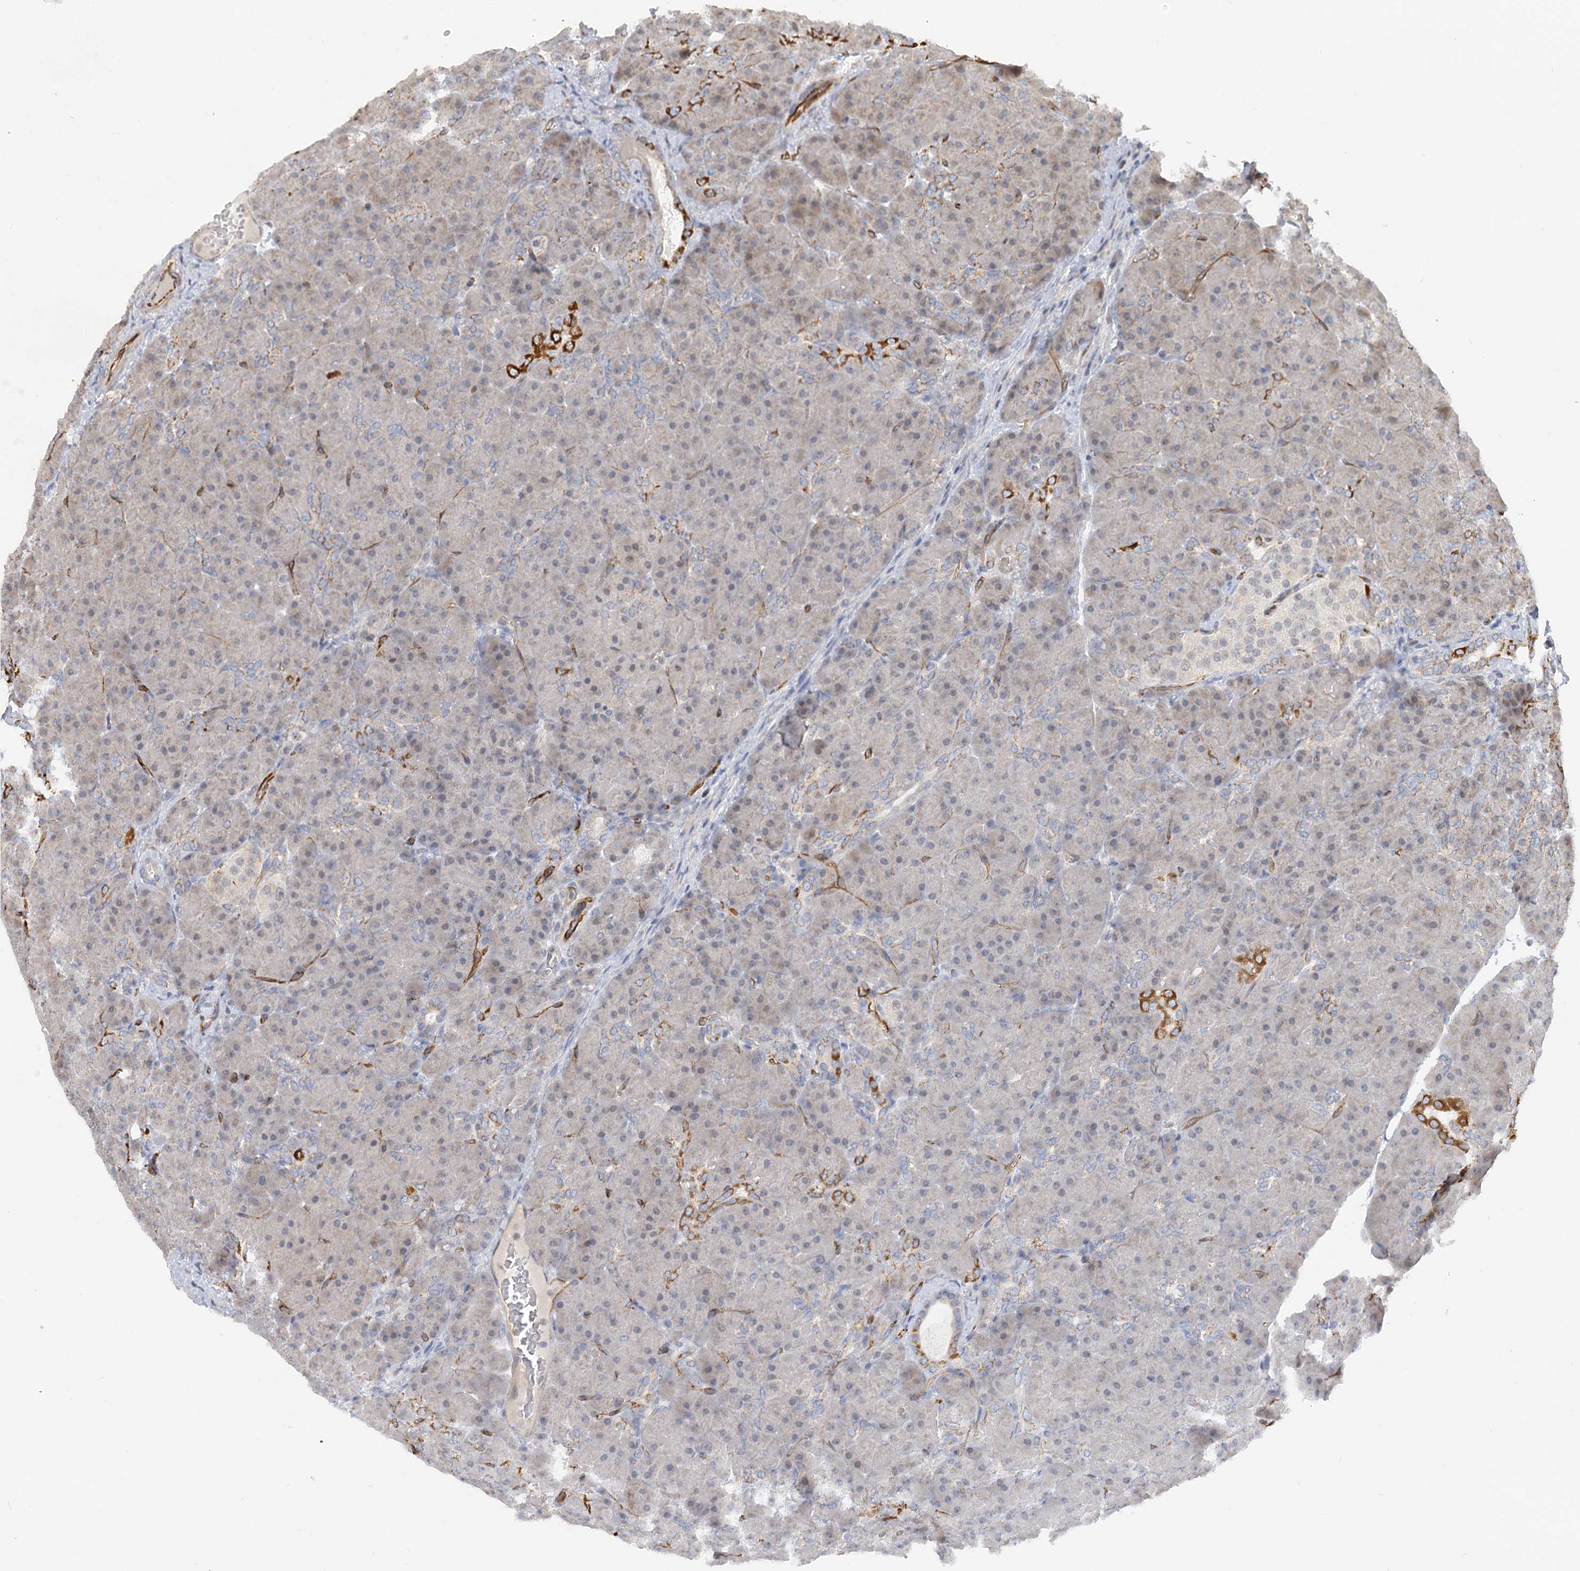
{"staining": {"intensity": "strong", "quantity": "<25%", "location": "cytoplasmic/membranous"}, "tissue": "pancreas", "cell_type": "Exocrine glandular cells", "image_type": "normal", "snomed": [{"axis": "morphology", "description": "Normal tissue, NOS"}, {"axis": "topography", "description": "Pancreas"}], "caption": "Immunohistochemistry image of unremarkable pancreas stained for a protein (brown), which exhibits medium levels of strong cytoplasmic/membranous positivity in approximately <25% of exocrine glandular cells.", "gene": "NELL2", "patient": {"sex": "male", "age": 66}}